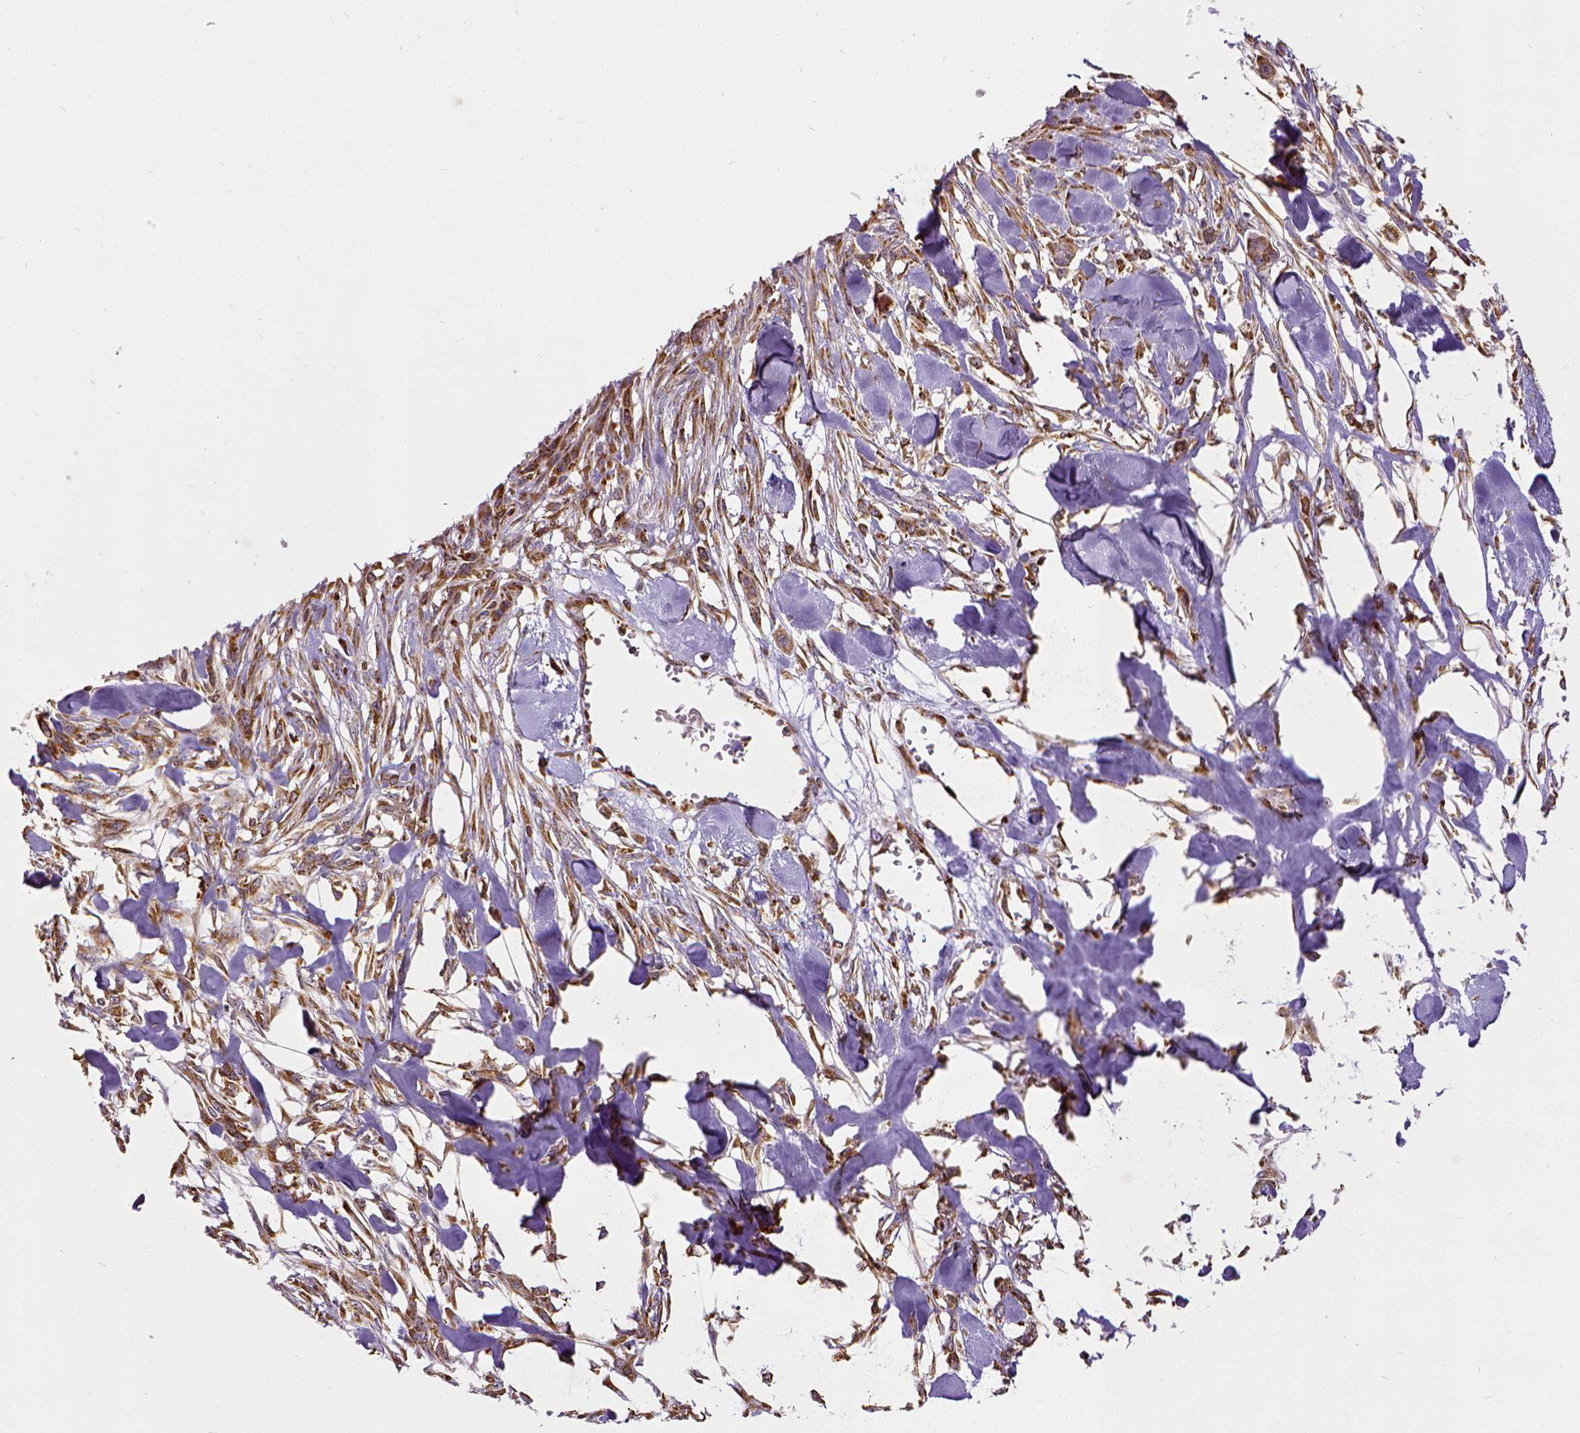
{"staining": {"intensity": "strong", "quantity": ">75%", "location": "cytoplasmic/membranous"}, "tissue": "skin cancer", "cell_type": "Tumor cells", "image_type": "cancer", "snomed": [{"axis": "morphology", "description": "Squamous cell carcinoma, NOS"}, {"axis": "topography", "description": "Skin"}], "caption": "Immunohistochemical staining of skin squamous cell carcinoma exhibits strong cytoplasmic/membranous protein positivity in approximately >75% of tumor cells.", "gene": "MTDH", "patient": {"sex": "male", "age": 79}}